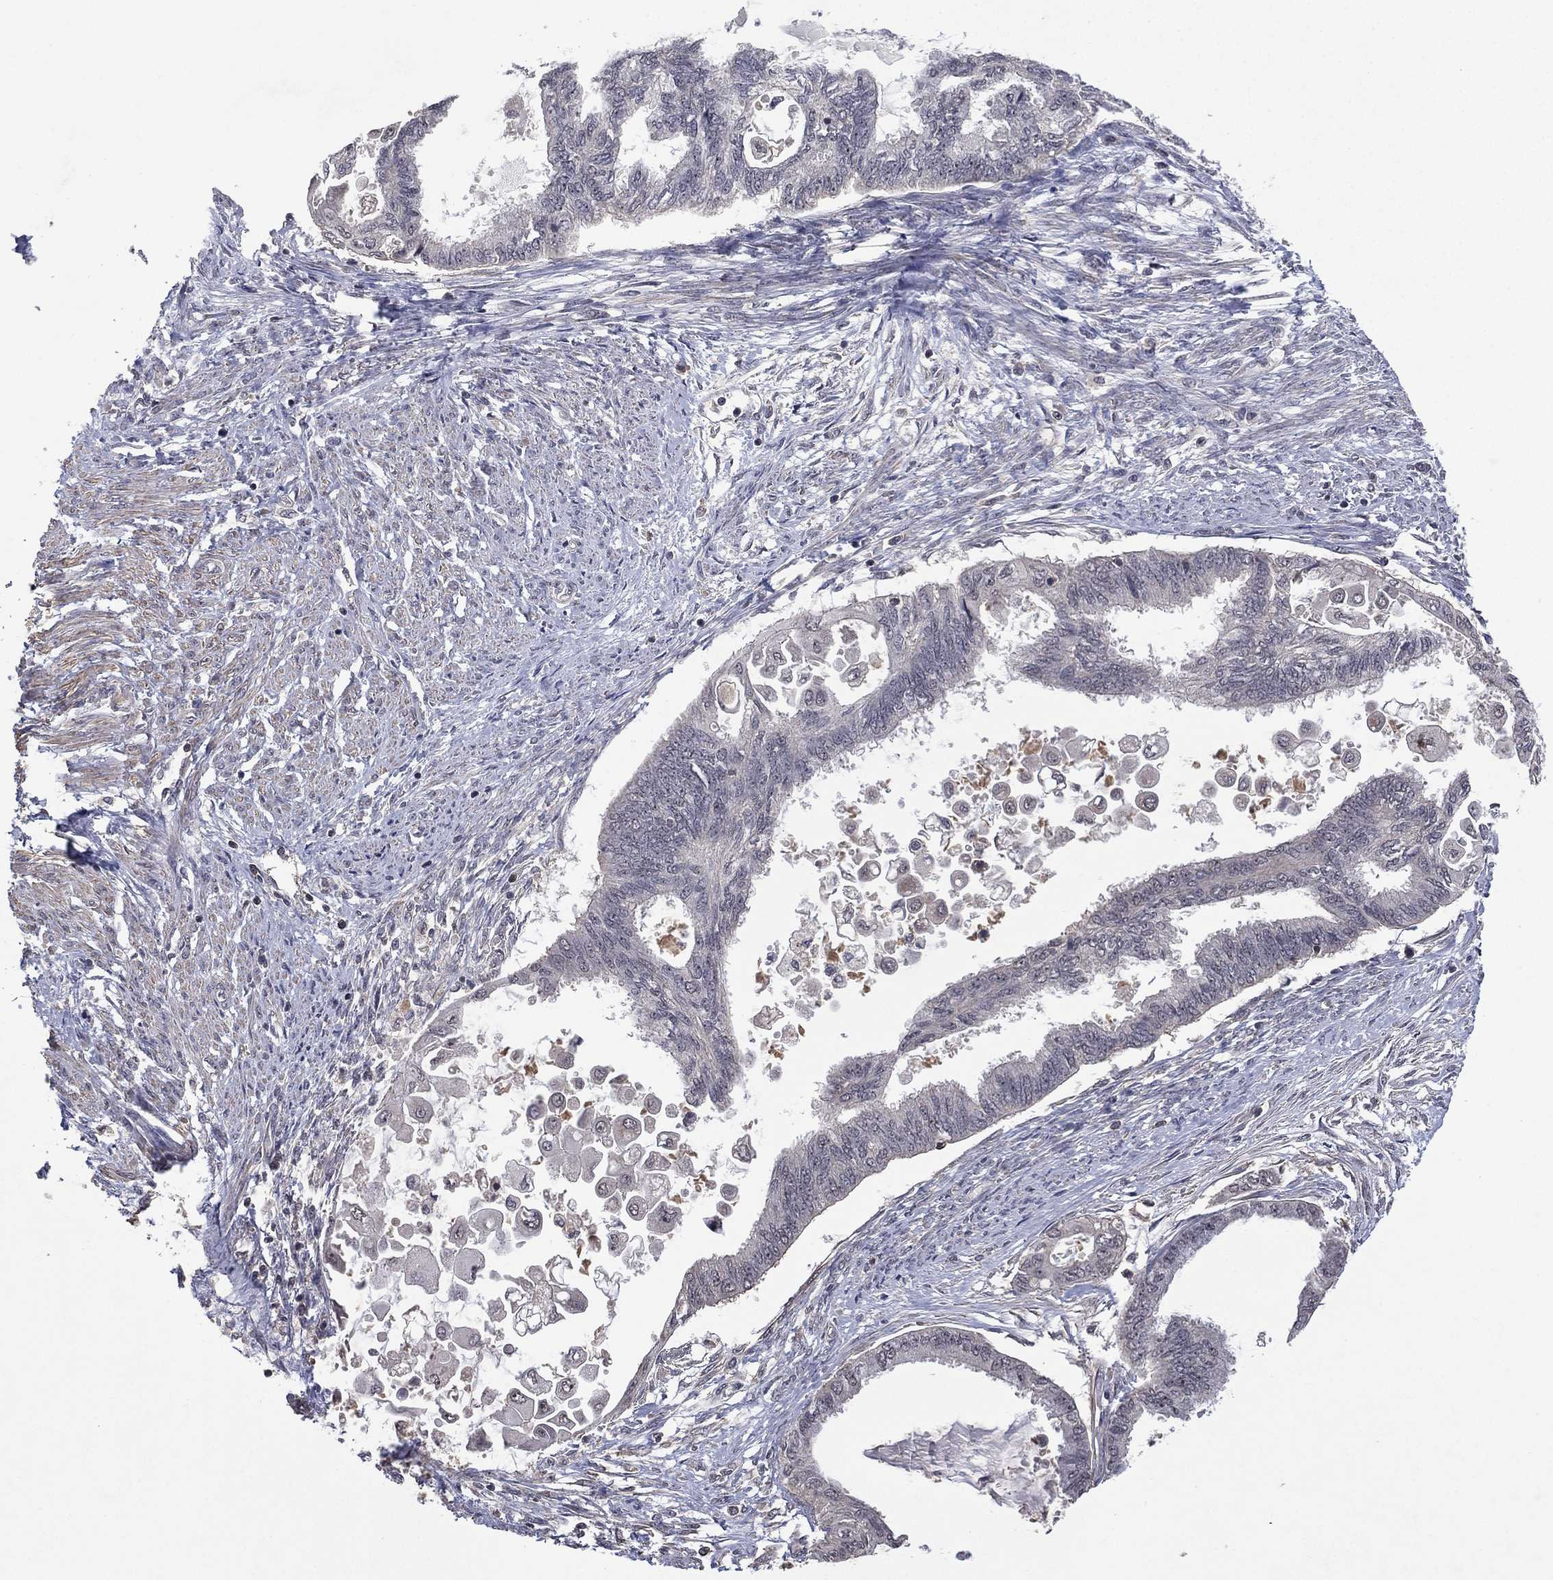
{"staining": {"intensity": "negative", "quantity": "none", "location": "none"}, "tissue": "endometrial cancer", "cell_type": "Tumor cells", "image_type": "cancer", "snomed": [{"axis": "morphology", "description": "Adenocarcinoma, NOS"}, {"axis": "topography", "description": "Endometrium"}], "caption": "A high-resolution micrograph shows immunohistochemistry staining of adenocarcinoma (endometrial), which demonstrates no significant staining in tumor cells.", "gene": "NELFCD", "patient": {"sex": "female", "age": 86}}